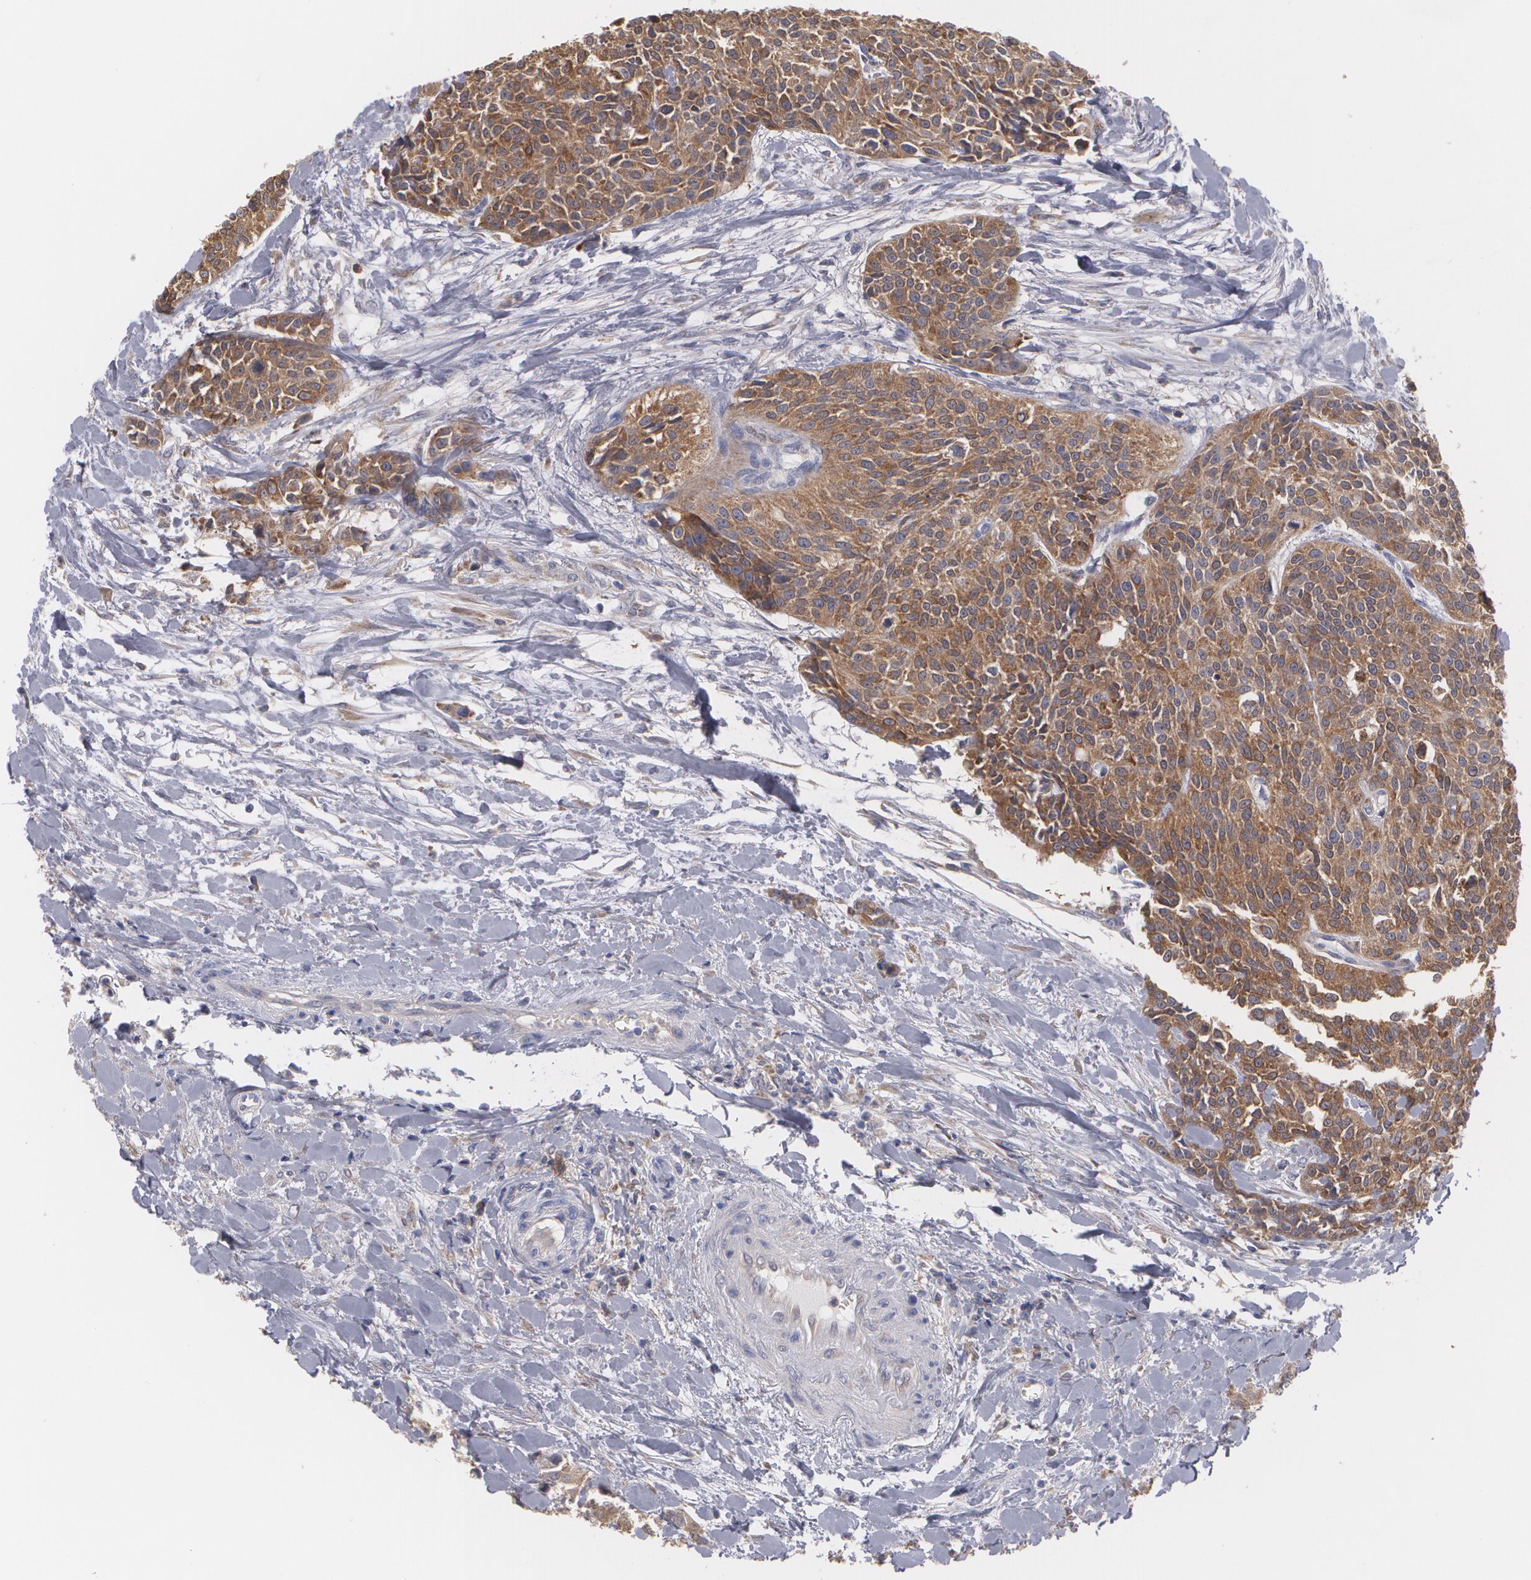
{"staining": {"intensity": "strong", "quantity": ">75%", "location": "cytoplasmic/membranous"}, "tissue": "urothelial cancer", "cell_type": "Tumor cells", "image_type": "cancer", "snomed": [{"axis": "morphology", "description": "Urothelial carcinoma, High grade"}, {"axis": "topography", "description": "Urinary bladder"}], "caption": "The photomicrograph exhibits a brown stain indicating the presence of a protein in the cytoplasmic/membranous of tumor cells in urothelial cancer.", "gene": "MTHFD1", "patient": {"sex": "male", "age": 56}}